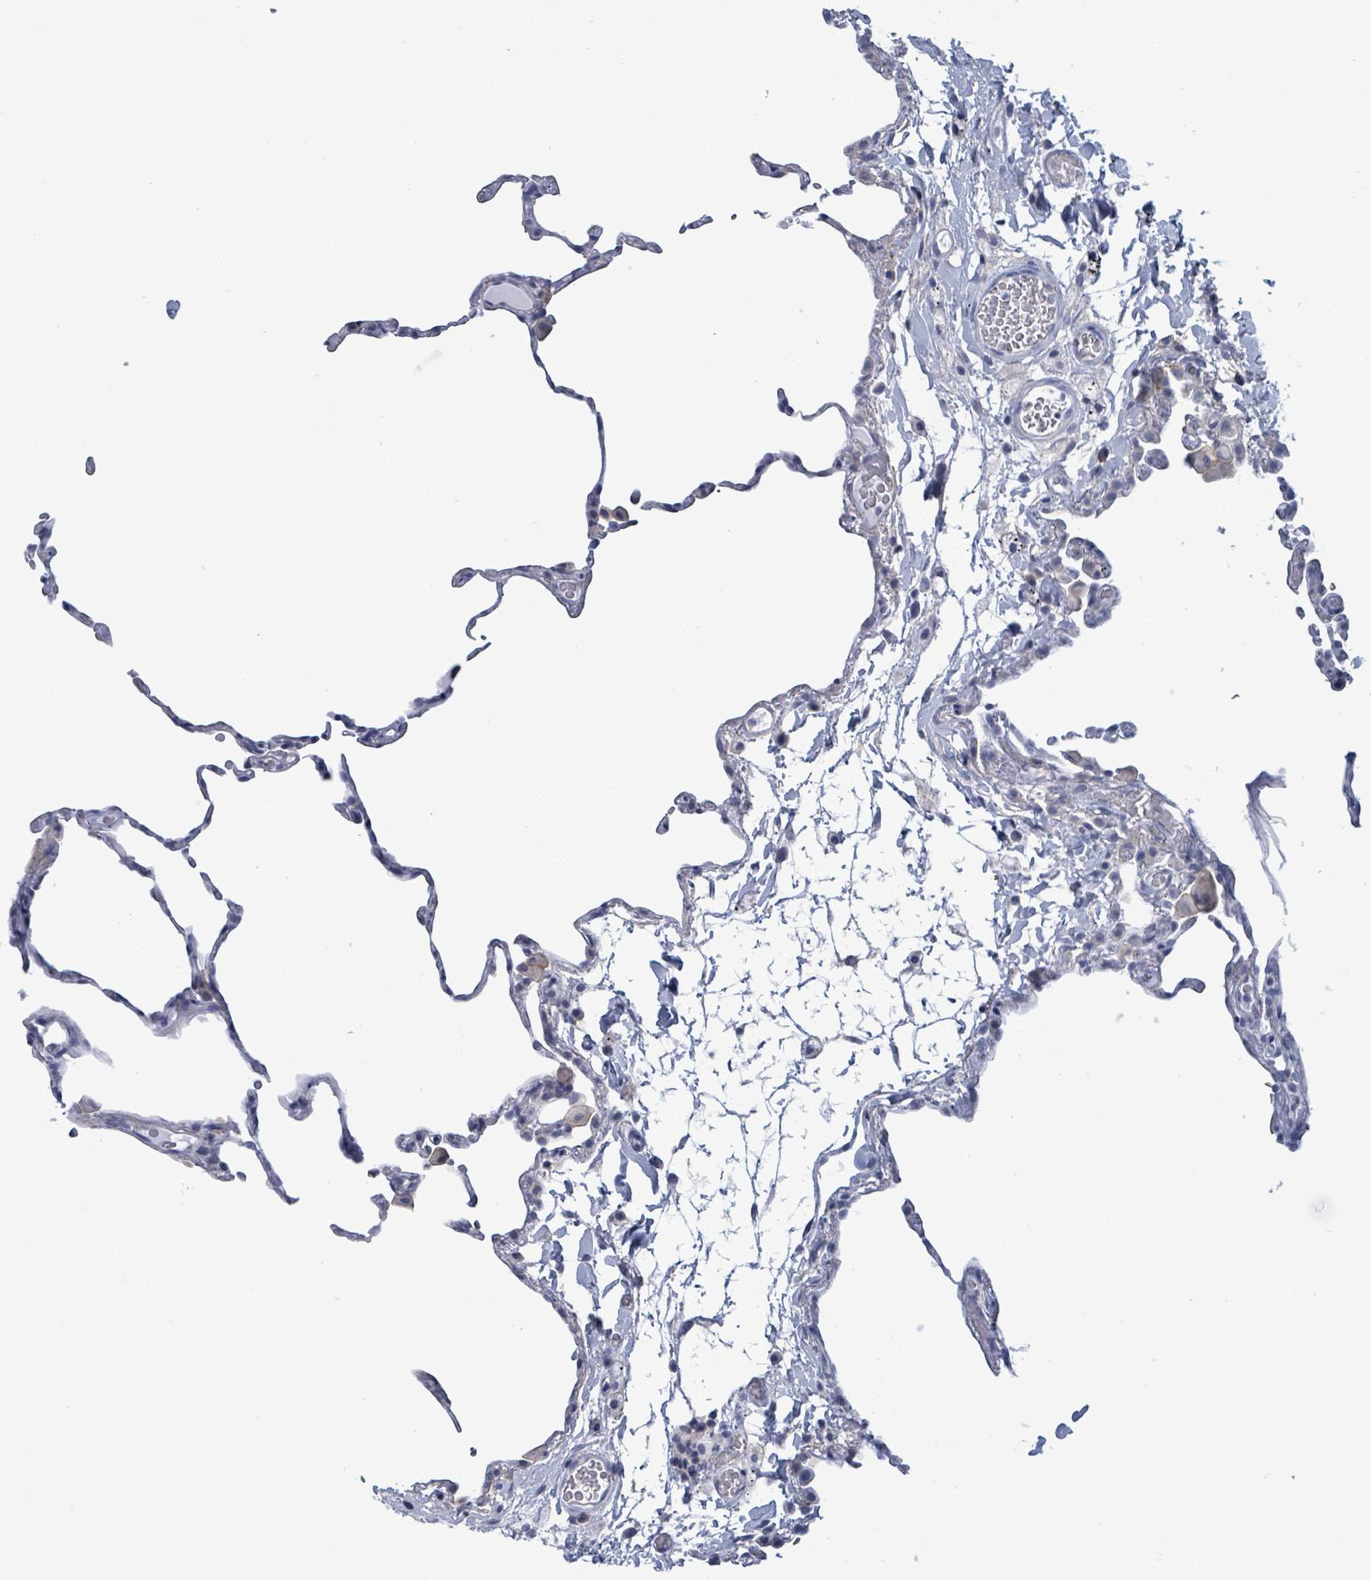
{"staining": {"intensity": "negative", "quantity": "none", "location": "none"}, "tissue": "lung", "cell_type": "Alveolar cells", "image_type": "normal", "snomed": [{"axis": "morphology", "description": "Normal tissue, NOS"}, {"axis": "topography", "description": "Lung"}], "caption": "Immunohistochemistry (IHC) micrograph of unremarkable human lung stained for a protein (brown), which exhibits no expression in alveolar cells.", "gene": "BSG", "patient": {"sex": "female", "age": 57}}